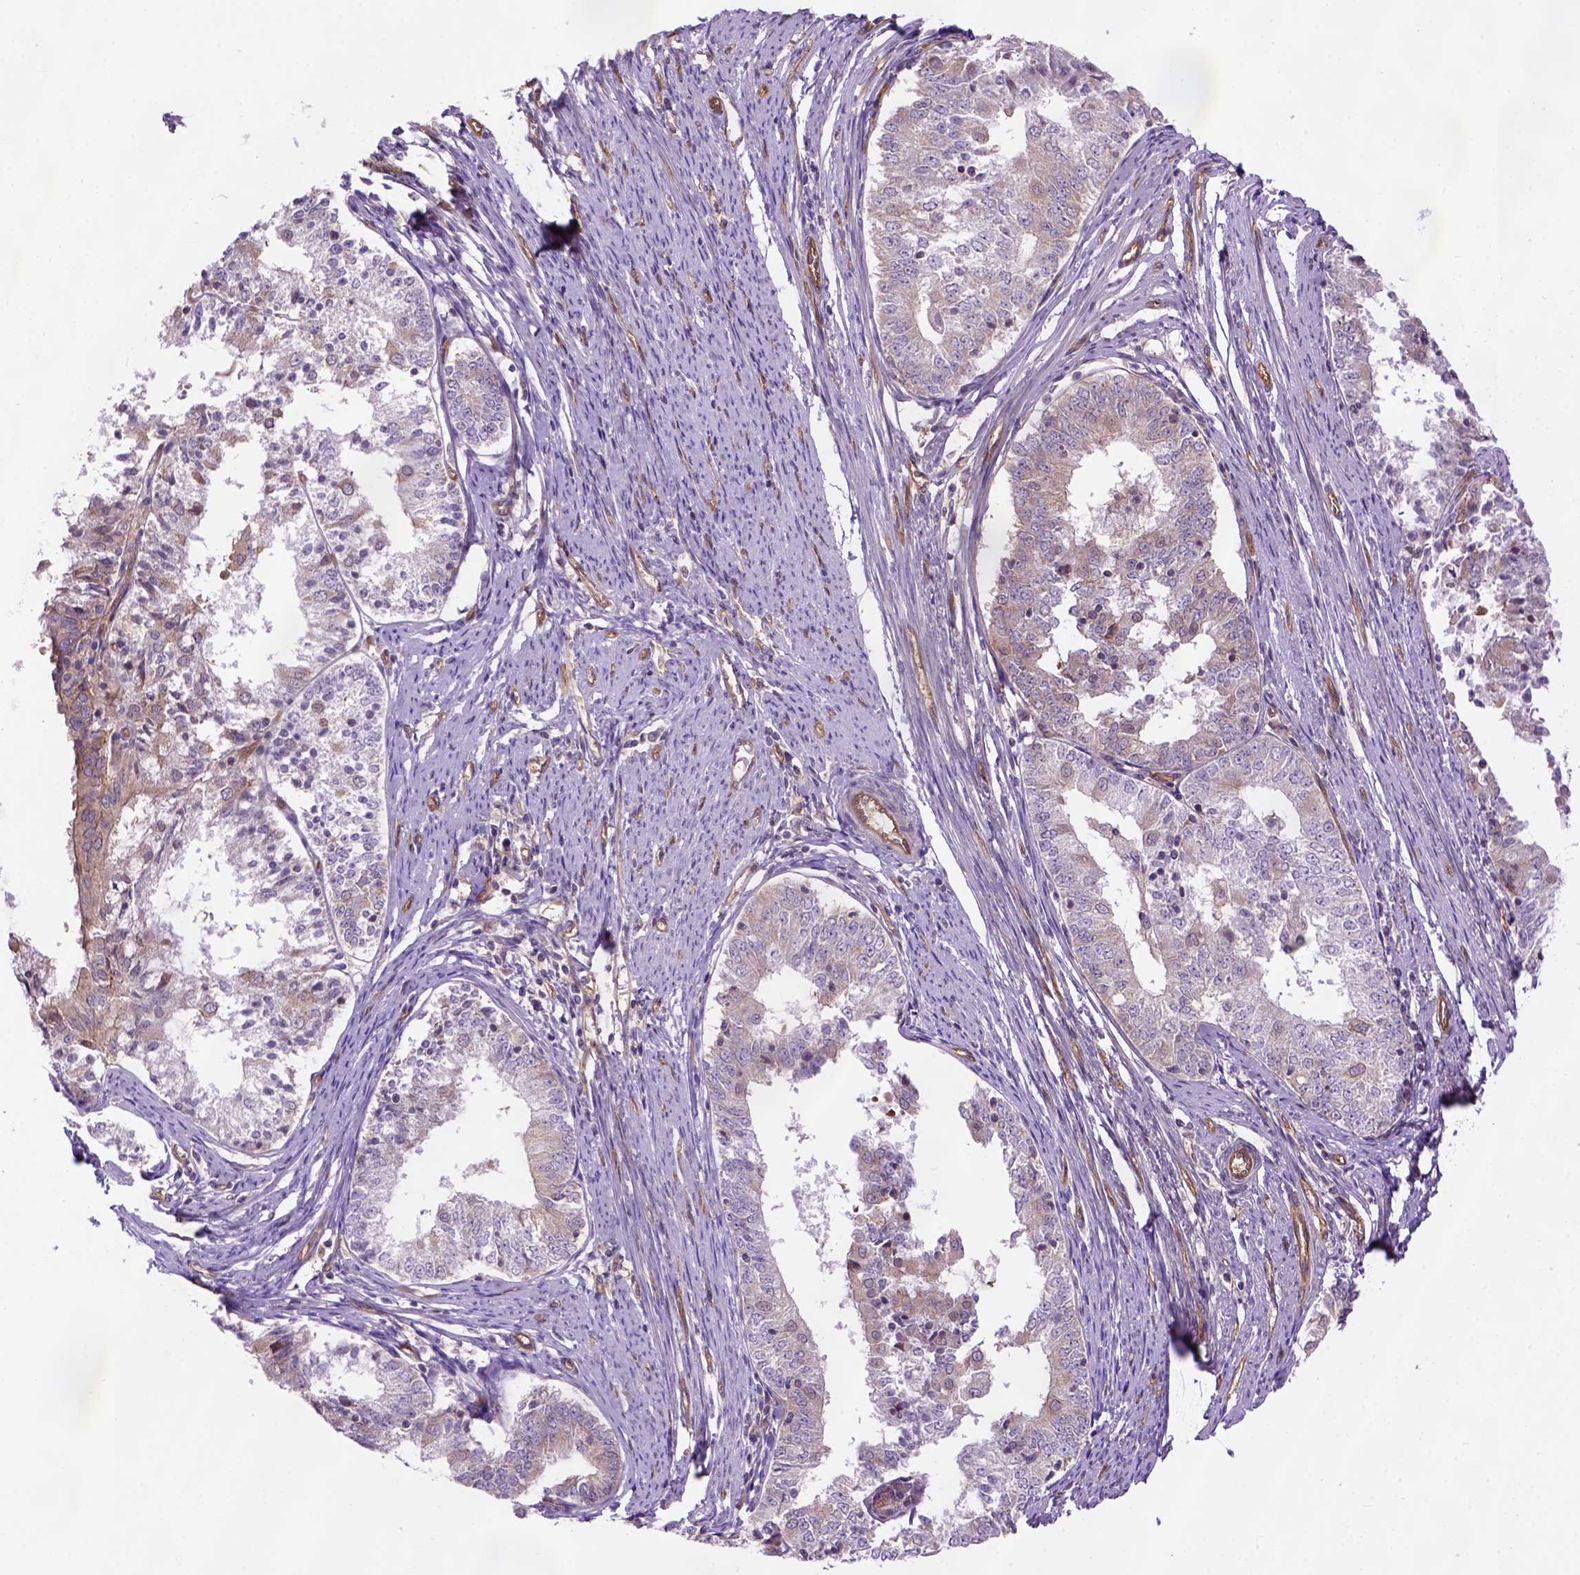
{"staining": {"intensity": "weak", "quantity": "<25%", "location": "cytoplasmic/membranous"}, "tissue": "endometrial cancer", "cell_type": "Tumor cells", "image_type": "cancer", "snomed": [{"axis": "morphology", "description": "Adenocarcinoma, NOS"}, {"axis": "topography", "description": "Endometrium"}], "caption": "Endometrial cancer (adenocarcinoma) was stained to show a protein in brown. There is no significant positivity in tumor cells. (DAB (3,3'-diaminobenzidine) IHC, high magnification).", "gene": "CASKIN2", "patient": {"sex": "female", "age": 57}}